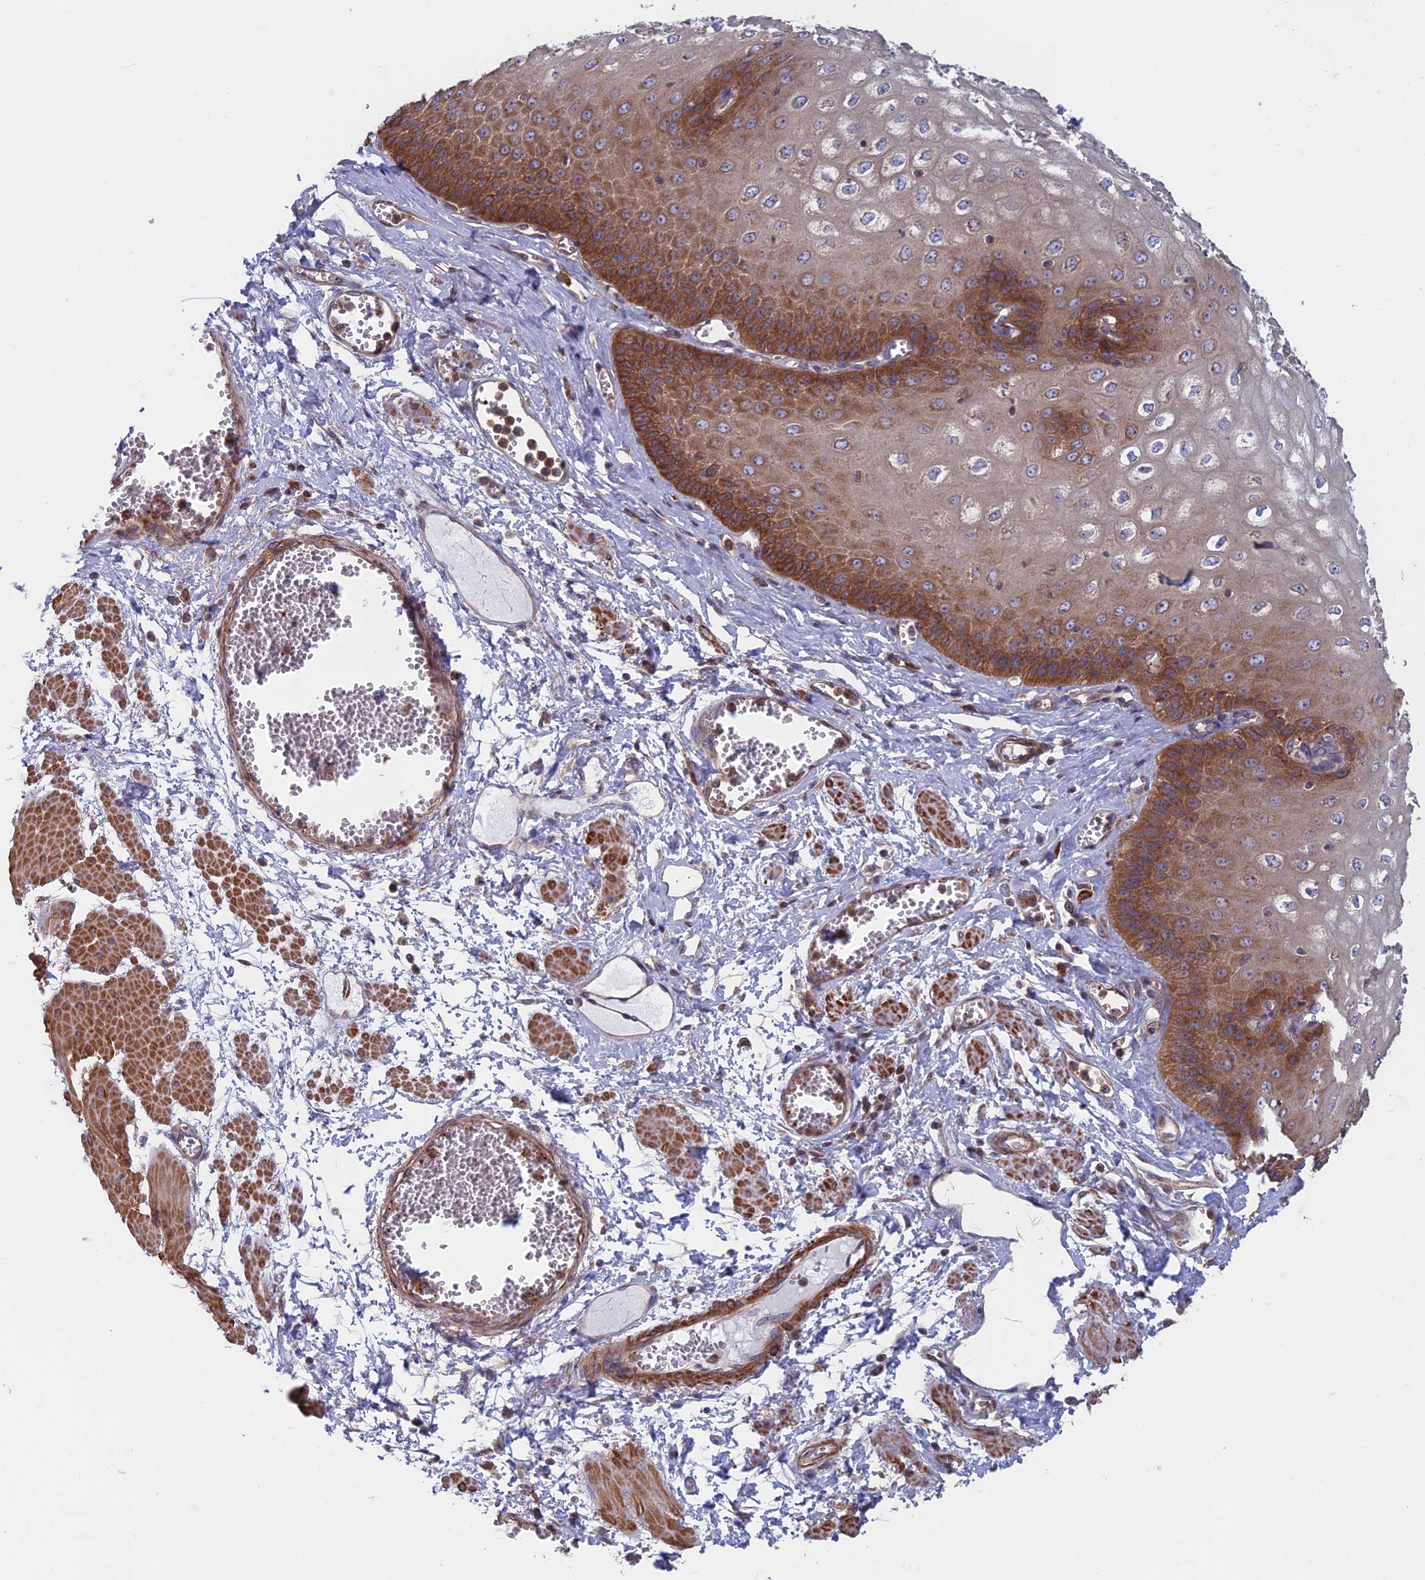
{"staining": {"intensity": "strong", "quantity": "25%-75%", "location": "cytoplasmic/membranous"}, "tissue": "esophagus", "cell_type": "Squamous epithelial cells", "image_type": "normal", "snomed": [{"axis": "morphology", "description": "Normal tissue, NOS"}, {"axis": "topography", "description": "Esophagus"}], "caption": "A high amount of strong cytoplasmic/membranous expression is present in about 25%-75% of squamous epithelial cells in normal esophagus. (brown staining indicates protein expression, while blue staining denotes nuclei).", "gene": "DNM1L", "patient": {"sex": "male", "age": 60}}